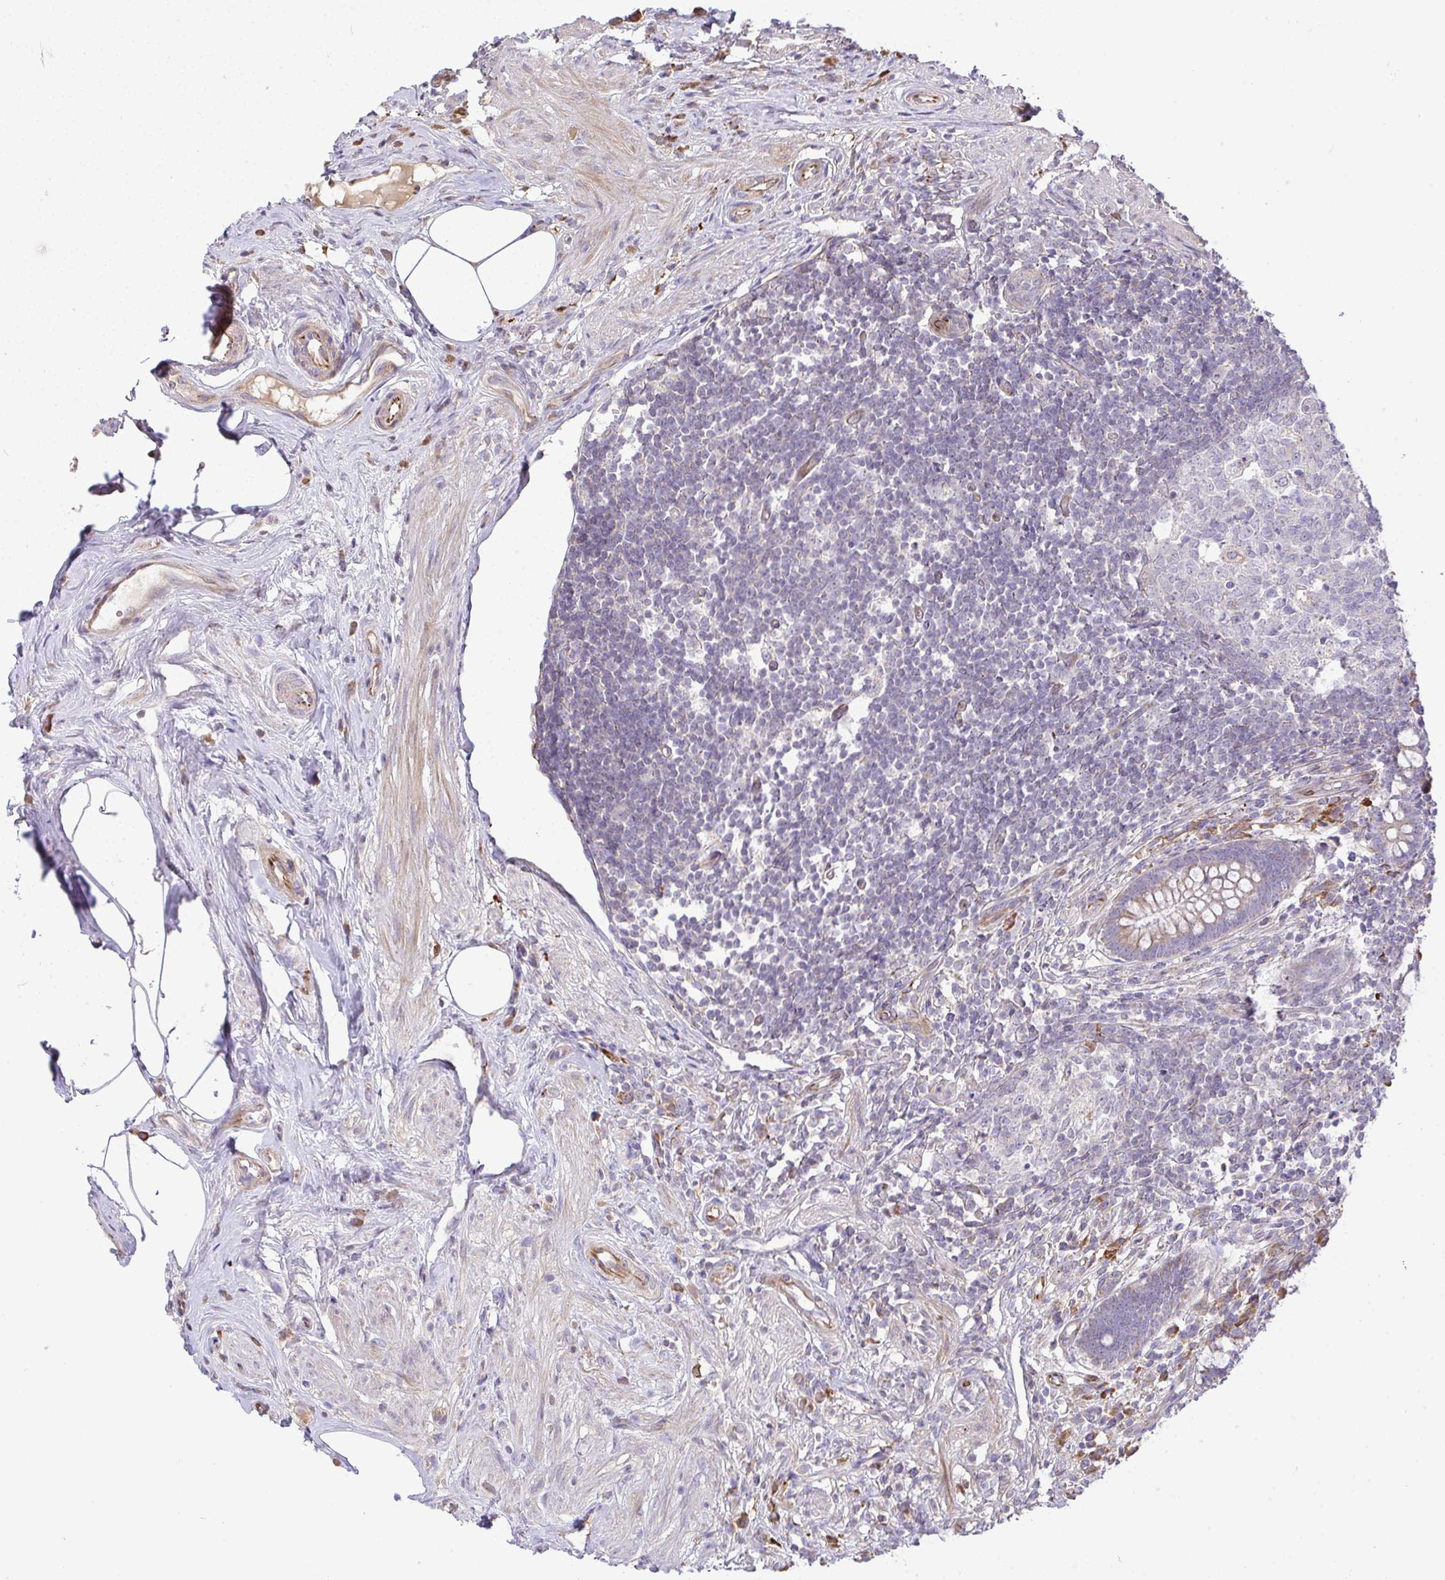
{"staining": {"intensity": "weak", "quantity": ">75%", "location": "cytoplasmic/membranous"}, "tissue": "appendix", "cell_type": "Glandular cells", "image_type": "normal", "snomed": [{"axis": "morphology", "description": "Normal tissue, NOS"}, {"axis": "topography", "description": "Appendix"}], "caption": "This photomicrograph exhibits immunohistochemistry (IHC) staining of unremarkable appendix, with low weak cytoplasmic/membranous expression in approximately >75% of glandular cells.", "gene": "GRID2", "patient": {"sex": "female", "age": 56}}